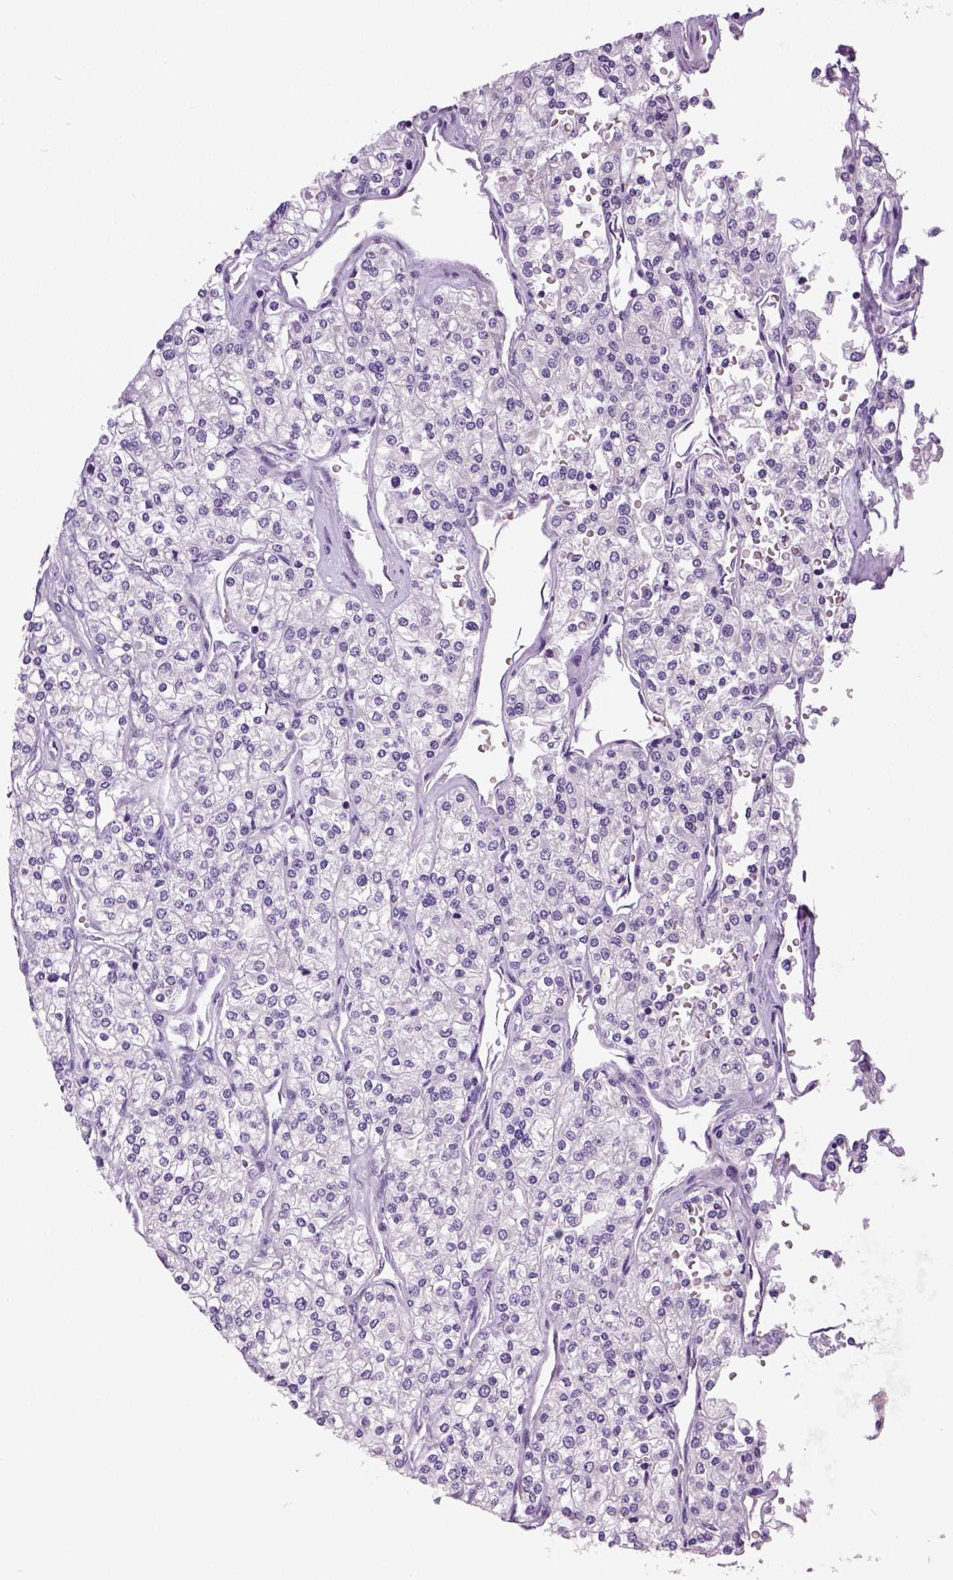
{"staining": {"intensity": "negative", "quantity": "none", "location": "none"}, "tissue": "renal cancer", "cell_type": "Tumor cells", "image_type": "cancer", "snomed": [{"axis": "morphology", "description": "Adenocarcinoma, NOS"}, {"axis": "topography", "description": "Kidney"}], "caption": "Immunohistochemistry micrograph of human adenocarcinoma (renal) stained for a protein (brown), which displays no staining in tumor cells.", "gene": "NECAB2", "patient": {"sex": "male", "age": 80}}